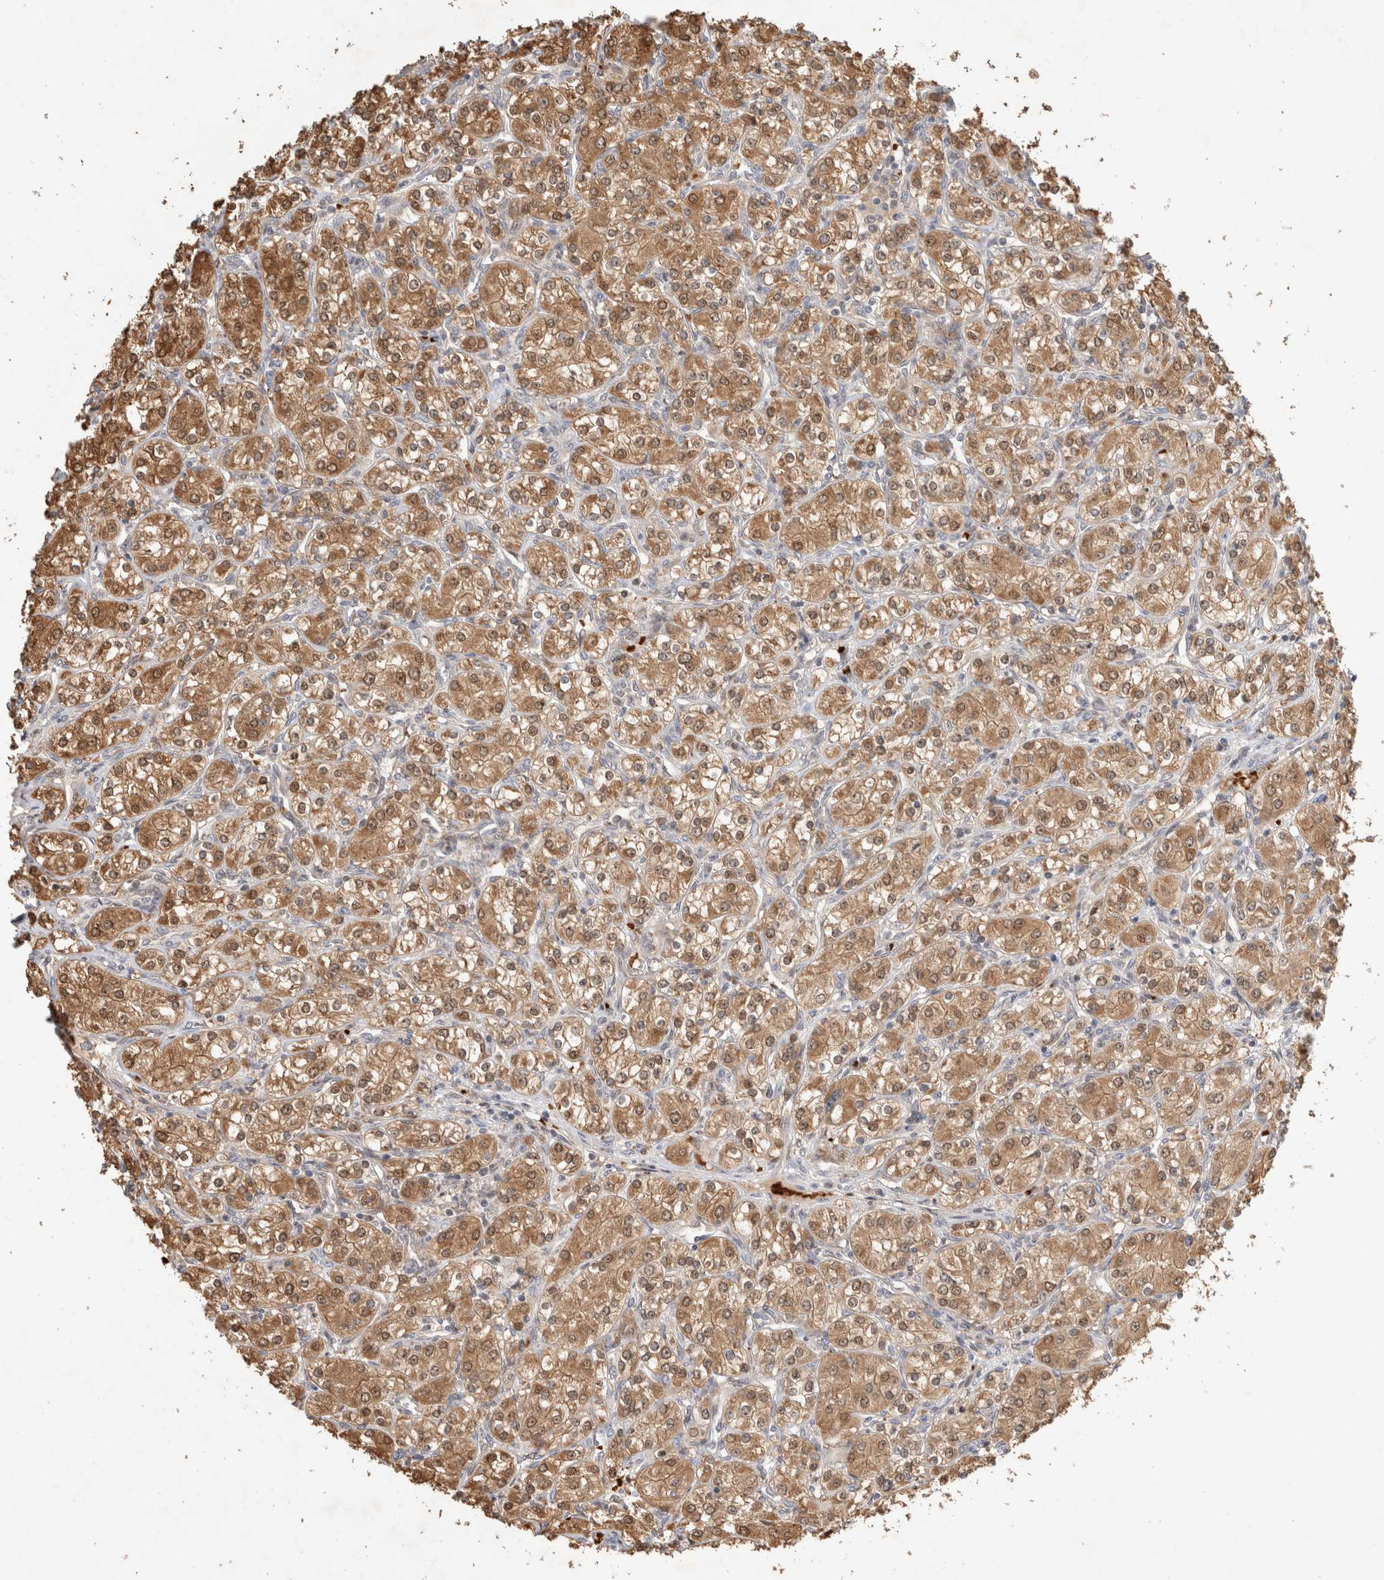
{"staining": {"intensity": "moderate", "quantity": ">75%", "location": "cytoplasmic/membranous,nuclear"}, "tissue": "renal cancer", "cell_type": "Tumor cells", "image_type": "cancer", "snomed": [{"axis": "morphology", "description": "Adenocarcinoma, NOS"}, {"axis": "topography", "description": "Kidney"}], "caption": "Immunohistochemistry (DAB (3,3'-diaminobenzidine)) staining of human renal cancer (adenocarcinoma) displays moderate cytoplasmic/membranous and nuclear protein expression in approximately >75% of tumor cells. The protein is shown in brown color, while the nuclei are stained blue.", "gene": "OTUD6B", "patient": {"sex": "male", "age": 77}}